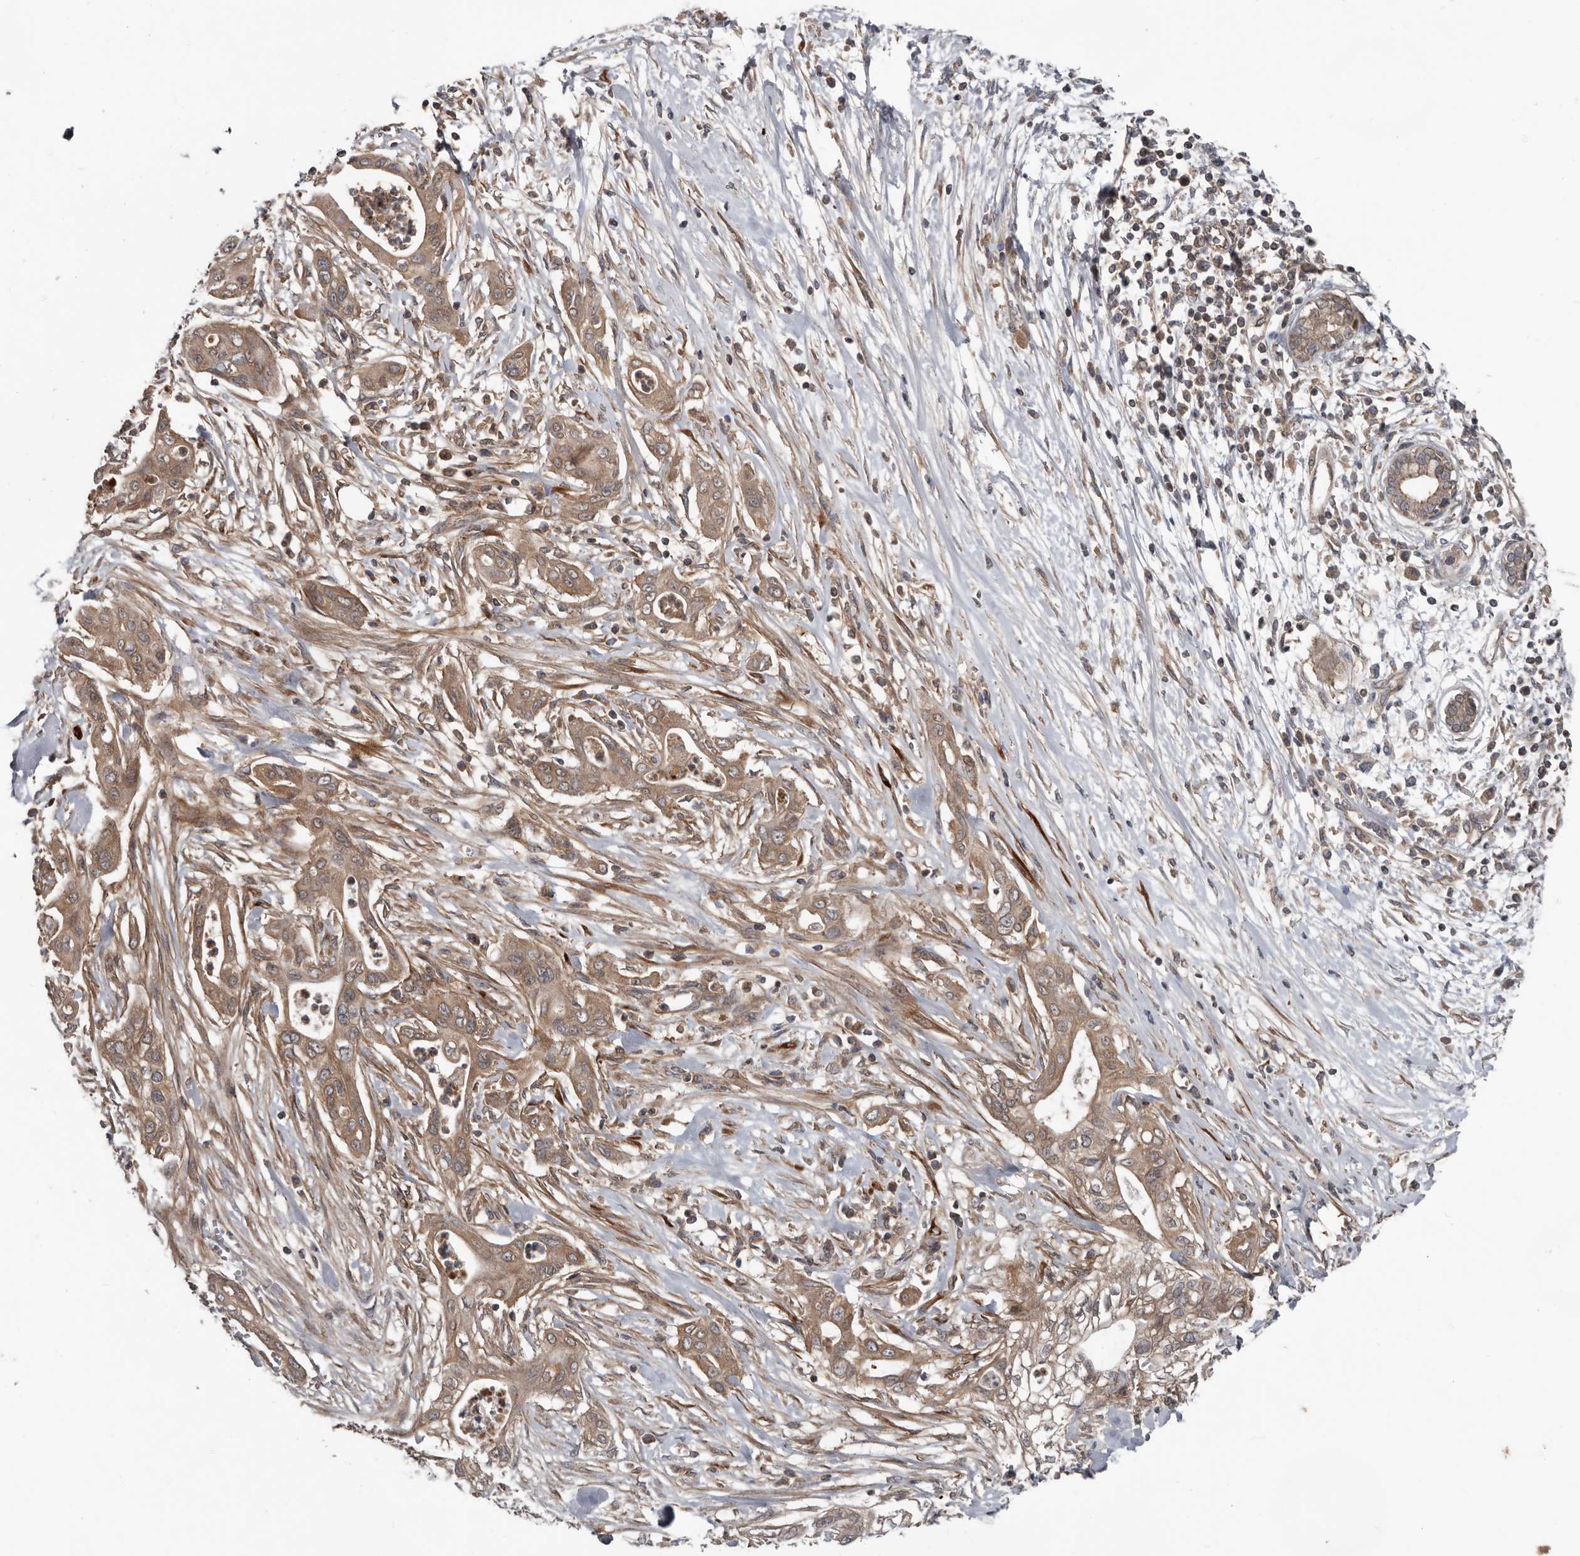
{"staining": {"intensity": "moderate", "quantity": ">75%", "location": "cytoplasmic/membranous"}, "tissue": "pancreatic cancer", "cell_type": "Tumor cells", "image_type": "cancer", "snomed": [{"axis": "morphology", "description": "Adenocarcinoma, NOS"}, {"axis": "topography", "description": "Pancreas"}], "caption": "Immunohistochemical staining of human pancreatic cancer demonstrates medium levels of moderate cytoplasmic/membranous protein positivity in approximately >75% of tumor cells.", "gene": "DNAJB4", "patient": {"sex": "male", "age": 58}}